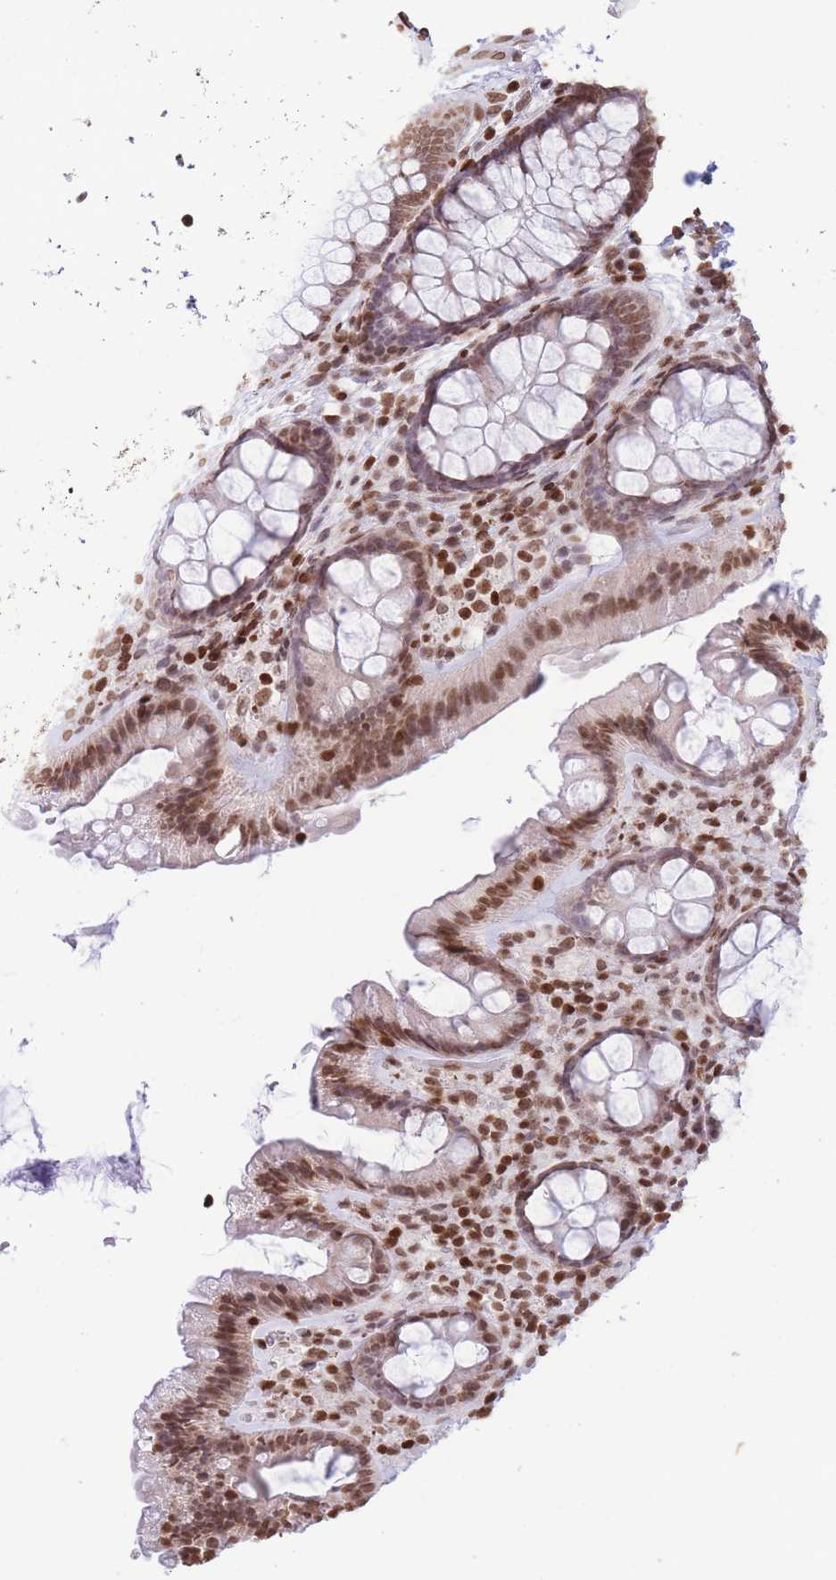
{"staining": {"intensity": "moderate", "quantity": ">75%", "location": "nuclear"}, "tissue": "colon", "cell_type": "Glandular cells", "image_type": "normal", "snomed": [{"axis": "morphology", "description": "Normal tissue, NOS"}, {"axis": "topography", "description": "Colon"}], "caption": "A brown stain highlights moderate nuclear staining of a protein in glandular cells of unremarkable colon. (DAB (3,3'-diaminobenzidine) IHC, brown staining for protein, blue staining for nuclei).", "gene": "H2BC10", "patient": {"sex": "male", "age": 46}}